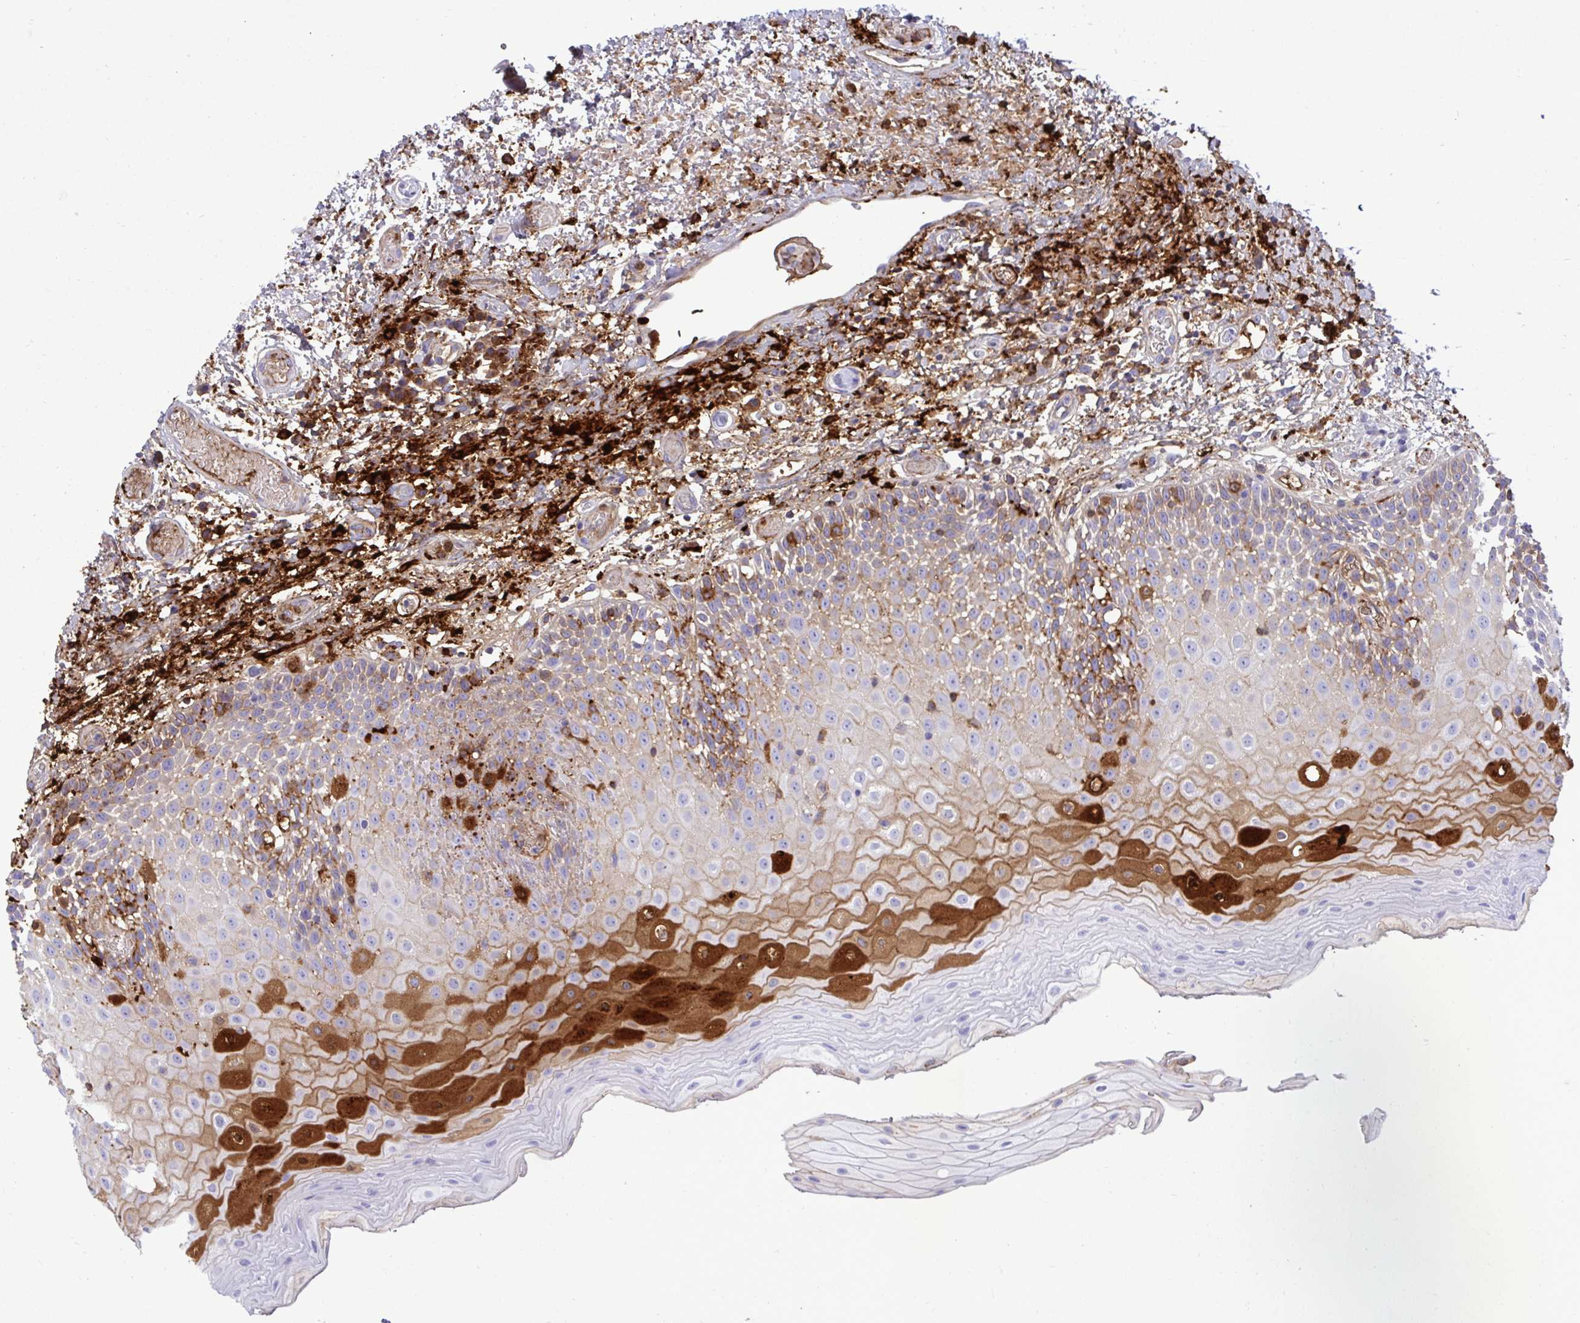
{"staining": {"intensity": "strong", "quantity": "<25%", "location": "cytoplasmic/membranous"}, "tissue": "oral mucosa", "cell_type": "Squamous epithelial cells", "image_type": "normal", "snomed": [{"axis": "morphology", "description": "Normal tissue, NOS"}, {"axis": "topography", "description": "Oral tissue"}], "caption": "Unremarkable oral mucosa was stained to show a protein in brown. There is medium levels of strong cytoplasmic/membranous staining in about <25% of squamous epithelial cells.", "gene": "F2", "patient": {"sex": "female", "age": 82}}